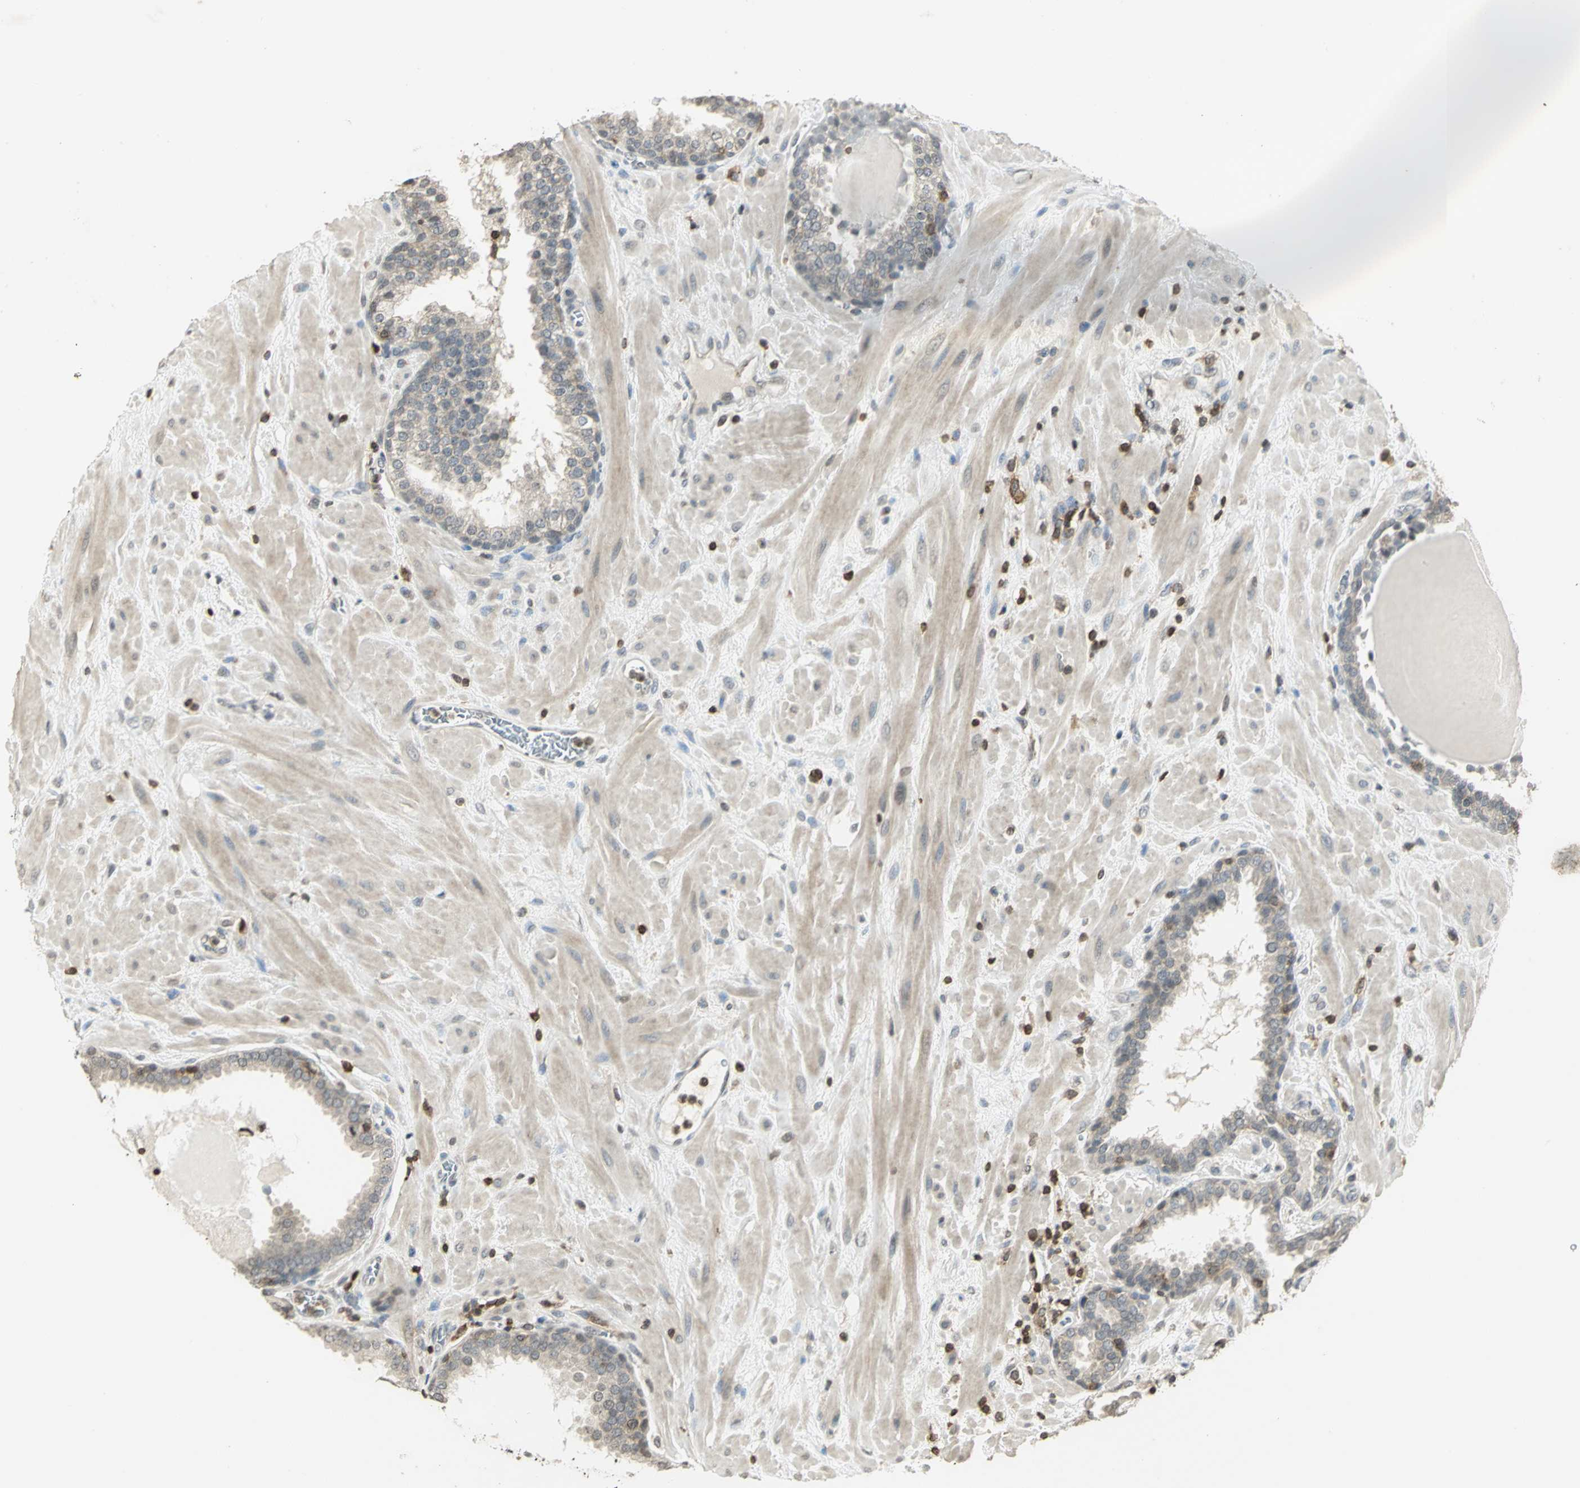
{"staining": {"intensity": "negative", "quantity": "none", "location": "none"}, "tissue": "prostate", "cell_type": "Glandular cells", "image_type": "normal", "snomed": [{"axis": "morphology", "description": "Normal tissue, NOS"}, {"axis": "topography", "description": "Prostate"}], "caption": "Glandular cells are negative for brown protein staining in benign prostate. (DAB (3,3'-diaminobenzidine) IHC visualized using brightfield microscopy, high magnification).", "gene": "IL16", "patient": {"sex": "male", "age": 51}}